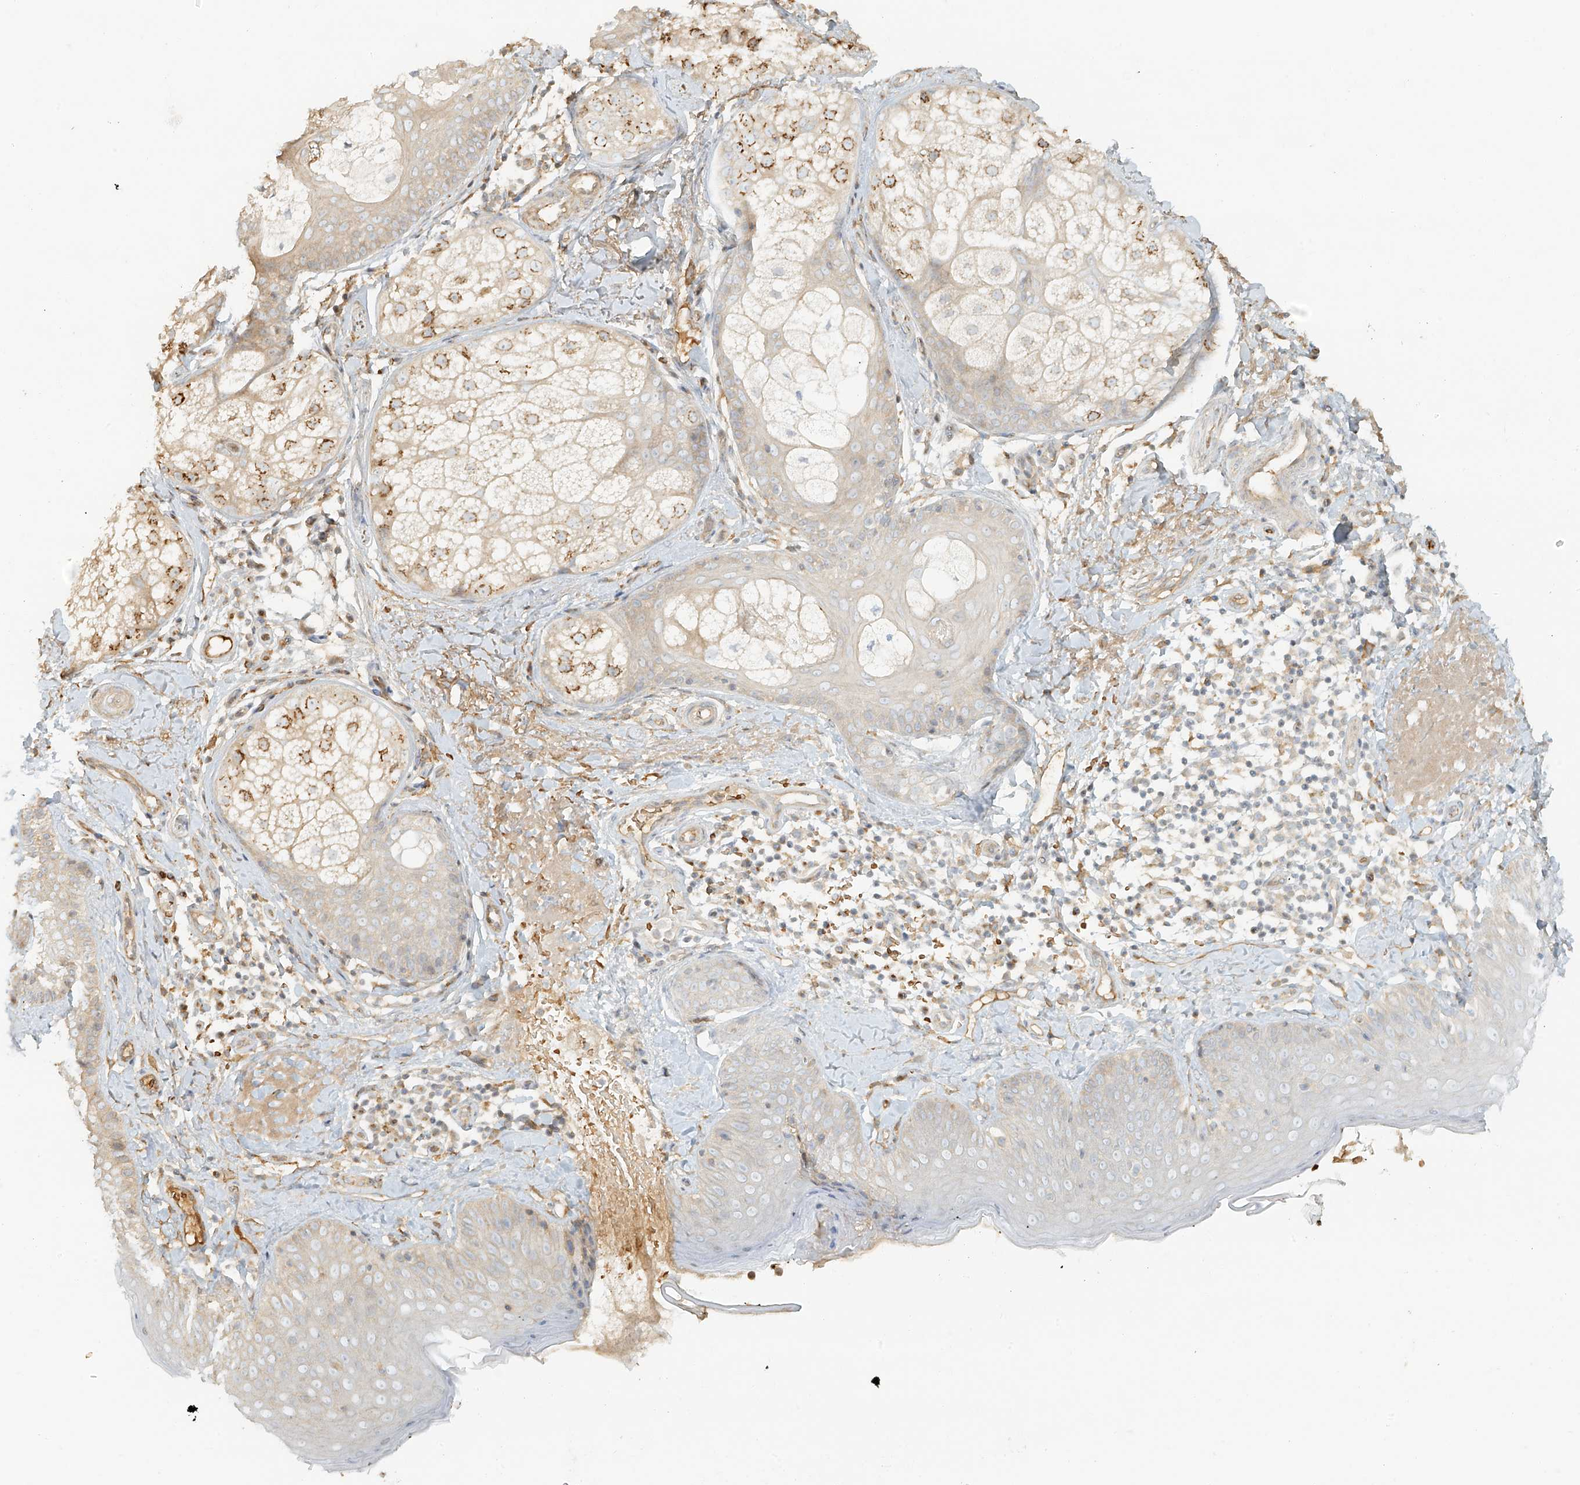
{"staining": {"intensity": "moderate", "quantity": ">75%", "location": "cytoplasmic/membranous"}, "tissue": "skin", "cell_type": "Fibroblasts", "image_type": "normal", "snomed": [{"axis": "morphology", "description": "Normal tissue, NOS"}, {"axis": "topography", "description": "Skin"}], "caption": "The photomicrograph exhibits immunohistochemical staining of normal skin. There is moderate cytoplasmic/membranous positivity is appreciated in approximately >75% of fibroblasts.", "gene": "UPK1B", "patient": {"sex": "male", "age": 57}}